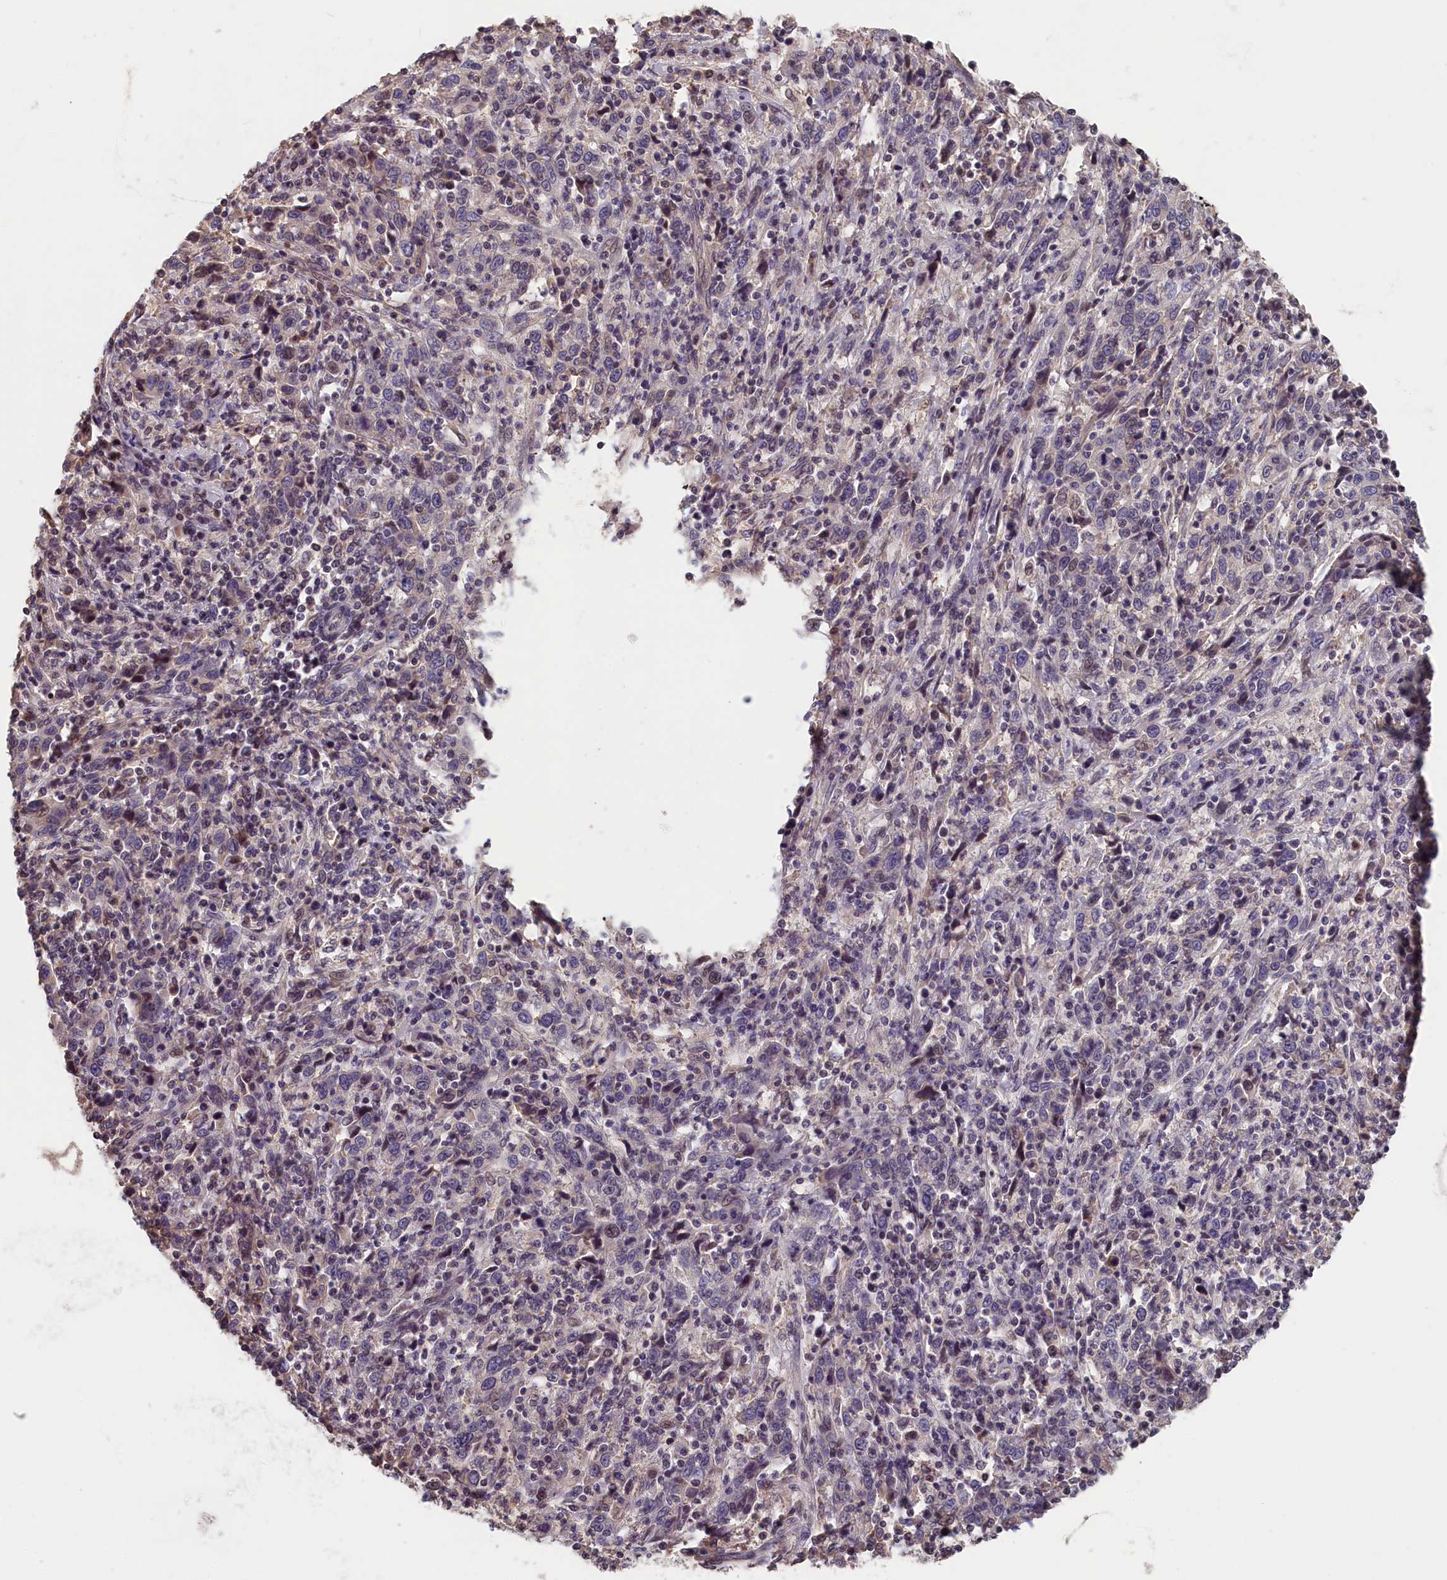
{"staining": {"intensity": "negative", "quantity": "none", "location": "none"}, "tissue": "cervical cancer", "cell_type": "Tumor cells", "image_type": "cancer", "snomed": [{"axis": "morphology", "description": "Squamous cell carcinoma, NOS"}, {"axis": "topography", "description": "Cervix"}], "caption": "Tumor cells show no significant positivity in cervical squamous cell carcinoma.", "gene": "TMEM116", "patient": {"sex": "female", "age": 46}}